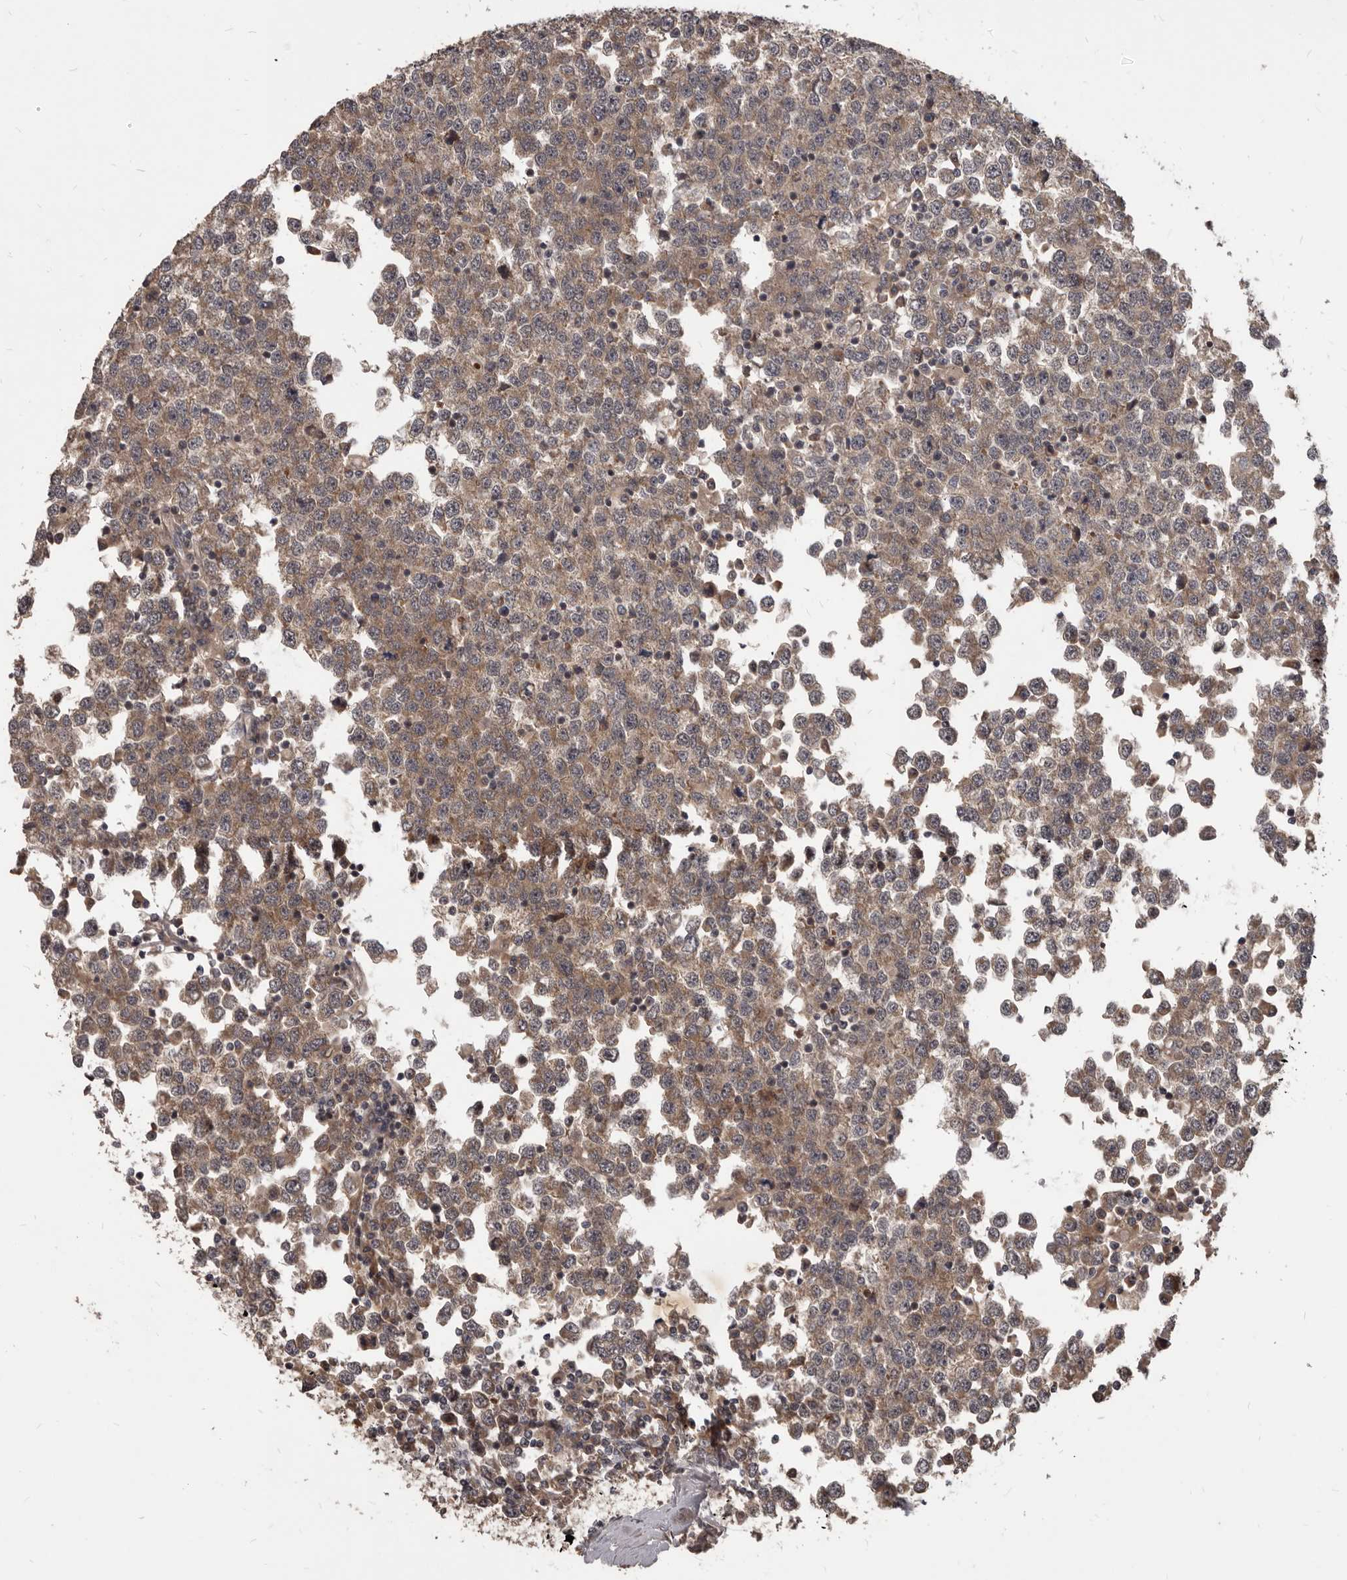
{"staining": {"intensity": "moderate", "quantity": ">75%", "location": "cytoplasmic/membranous"}, "tissue": "testis cancer", "cell_type": "Tumor cells", "image_type": "cancer", "snomed": [{"axis": "morphology", "description": "Seminoma, NOS"}, {"axis": "topography", "description": "Testis"}], "caption": "This is an image of immunohistochemistry (IHC) staining of seminoma (testis), which shows moderate staining in the cytoplasmic/membranous of tumor cells.", "gene": "GABPB2", "patient": {"sex": "male", "age": 65}}